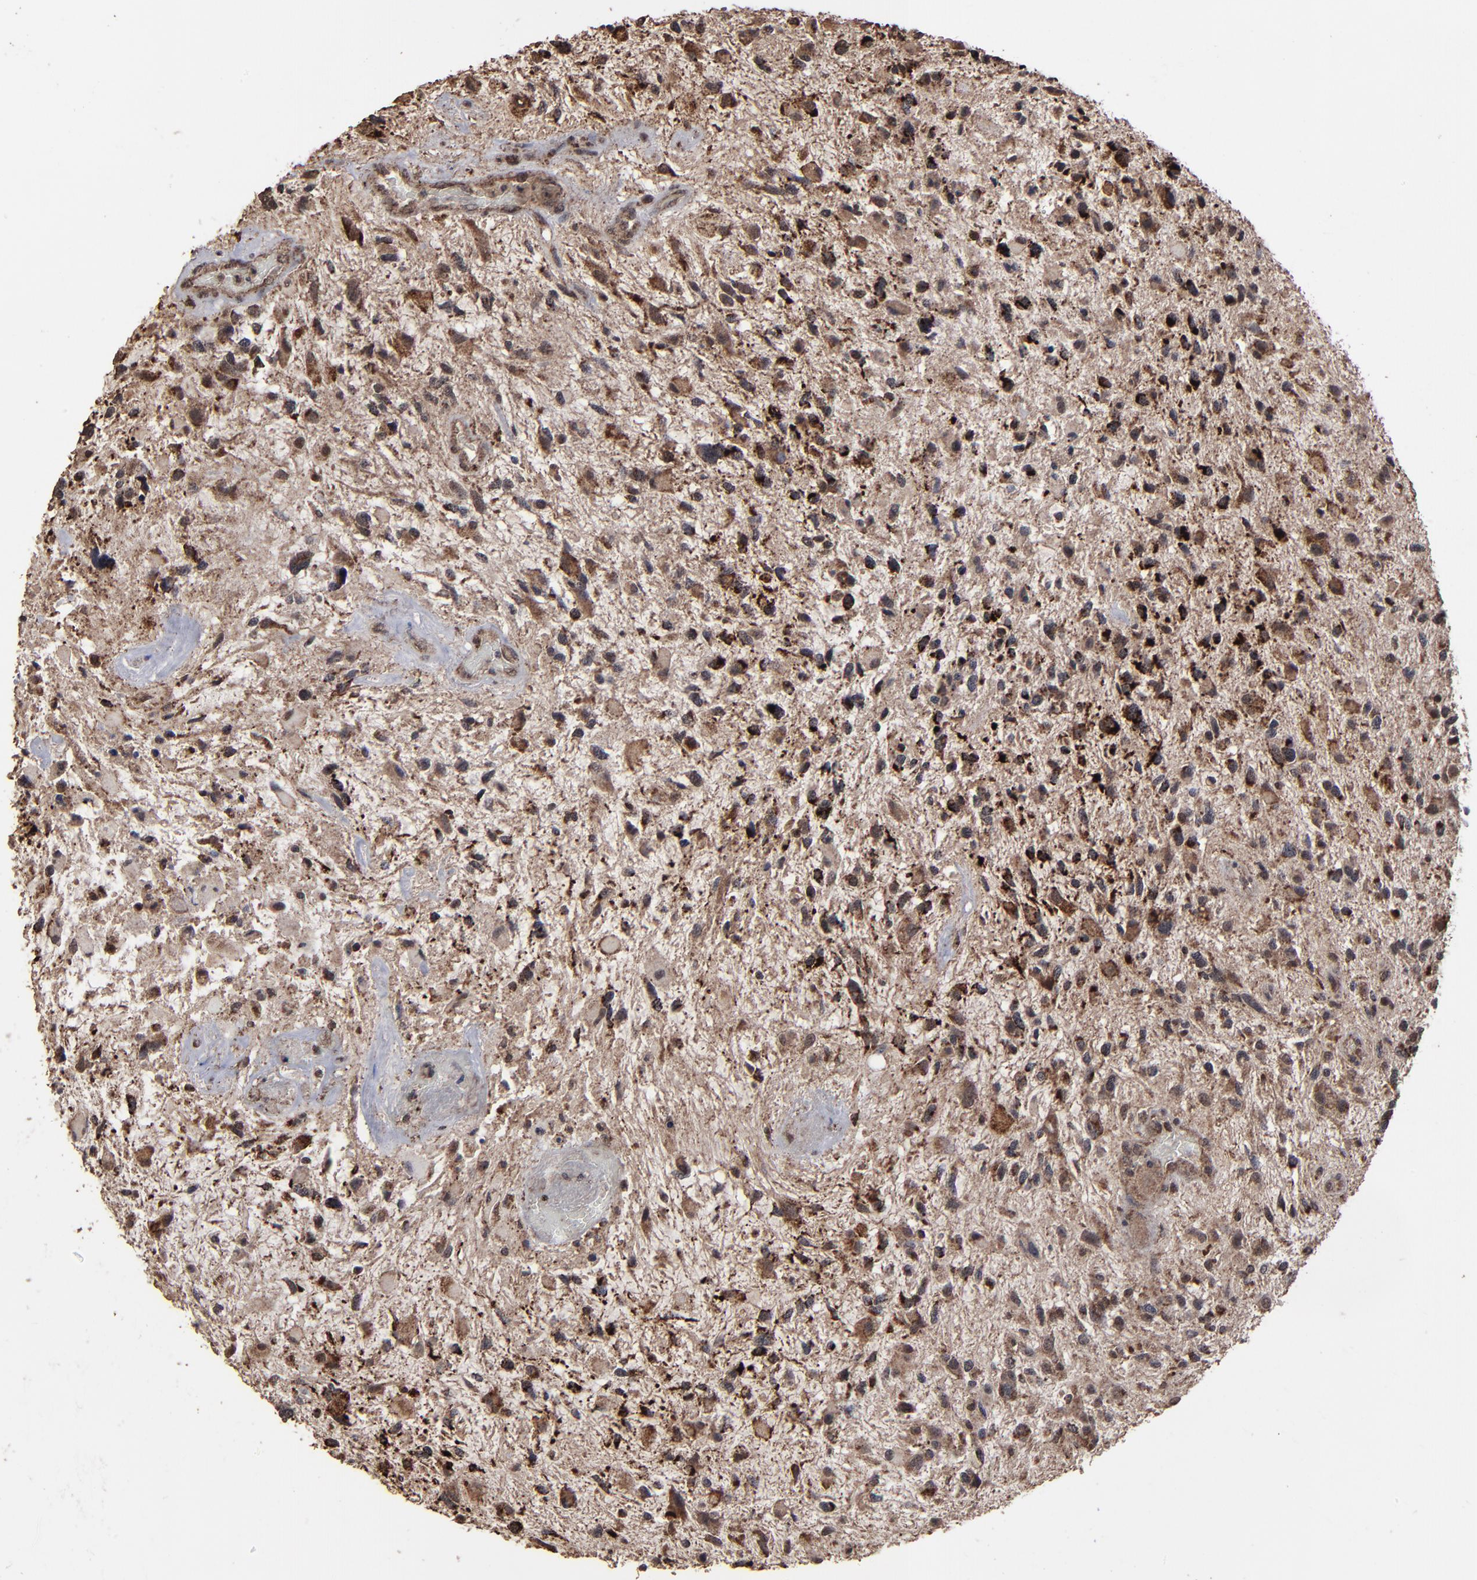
{"staining": {"intensity": "moderate", "quantity": ">75%", "location": "cytoplasmic/membranous"}, "tissue": "glioma", "cell_type": "Tumor cells", "image_type": "cancer", "snomed": [{"axis": "morphology", "description": "Glioma, malignant, High grade"}, {"axis": "topography", "description": "Brain"}], "caption": "Approximately >75% of tumor cells in human glioma exhibit moderate cytoplasmic/membranous protein staining as visualized by brown immunohistochemical staining.", "gene": "BNIP3", "patient": {"sex": "female", "age": 60}}